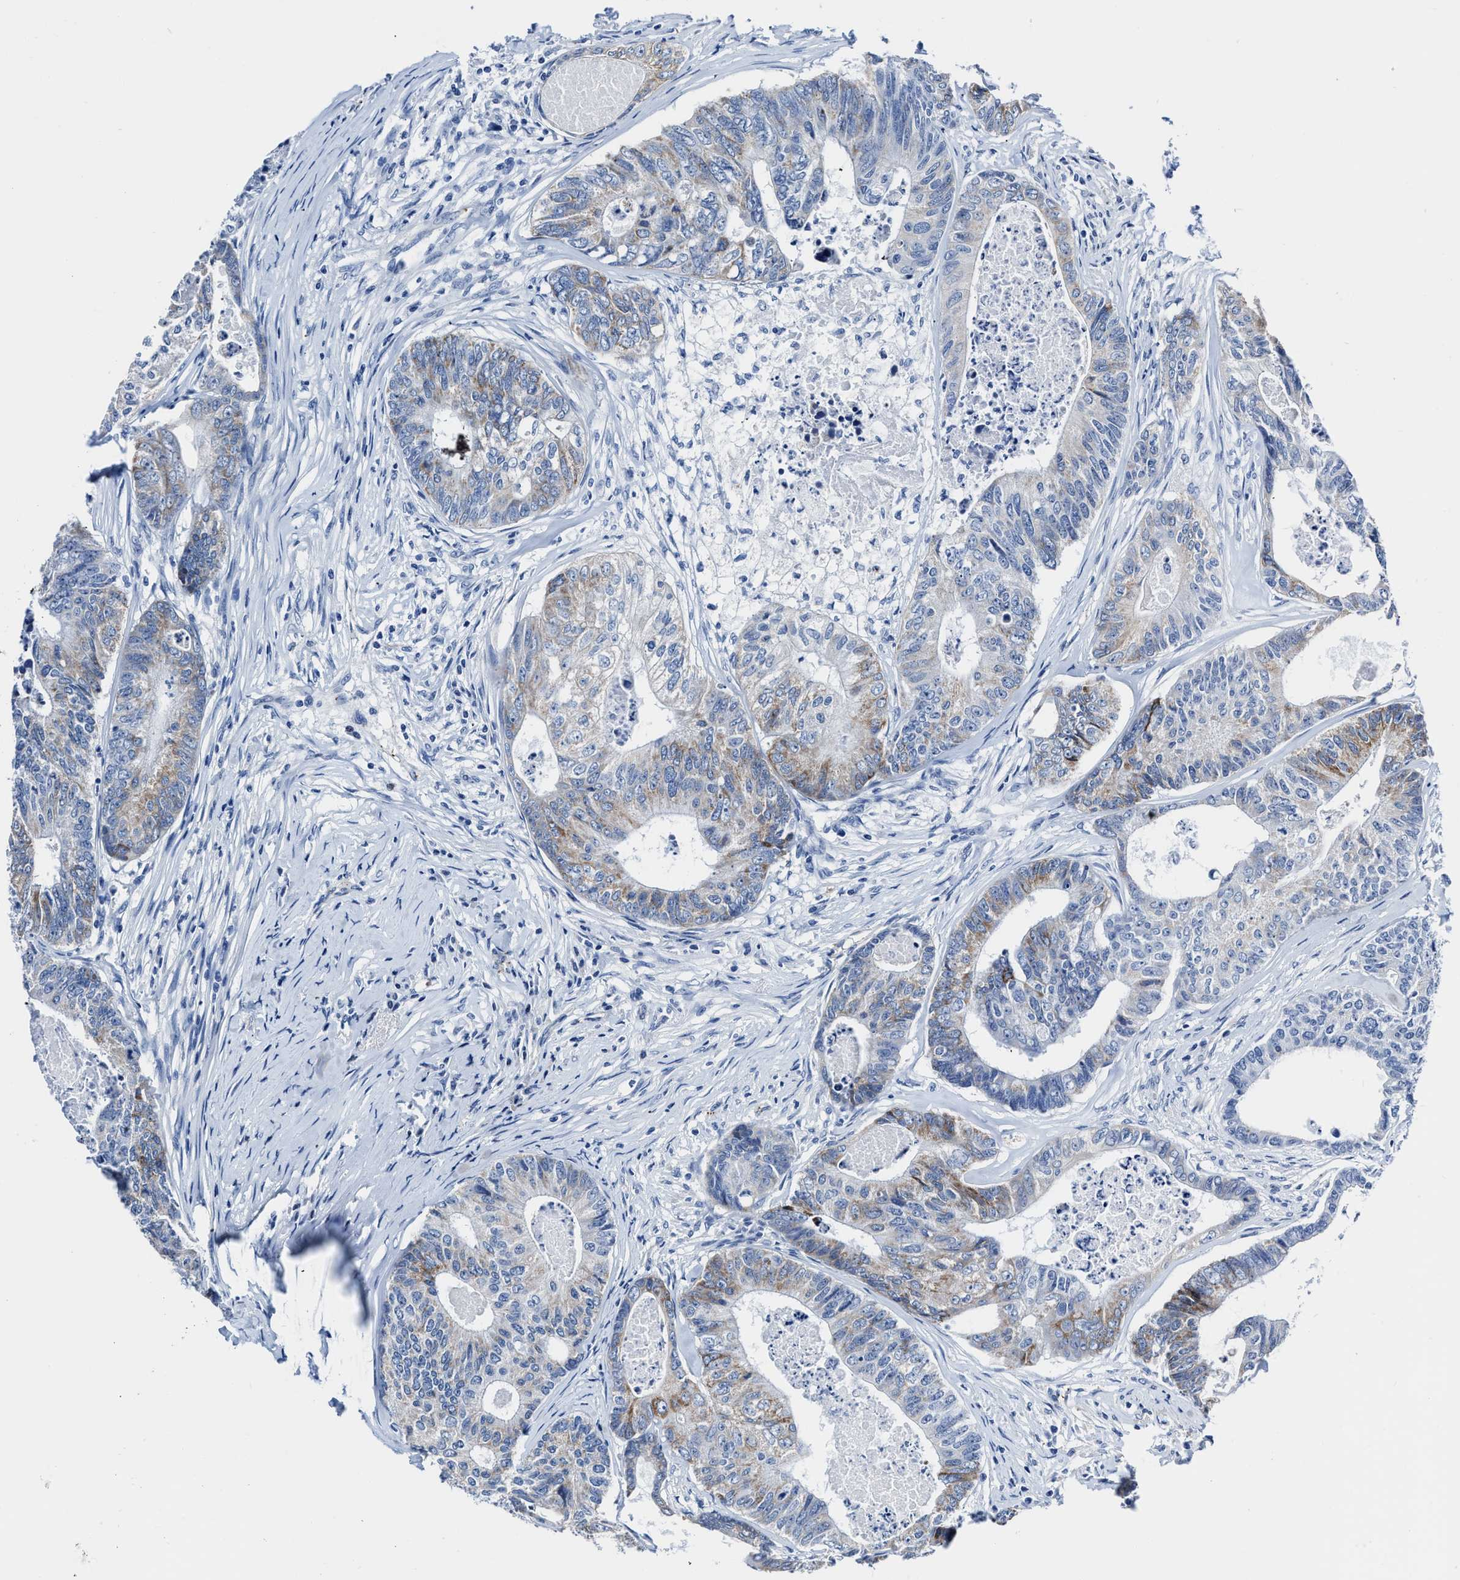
{"staining": {"intensity": "weak", "quantity": "25%-75%", "location": "cytoplasmic/membranous"}, "tissue": "colorectal cancer", "cell_type": "Tumor cells", "image_type": "cancer", "snomed": [{"axis": "morphology", "description": "Adenocarcinoma, NOS"}, {"axis": "topography", "description": "Colon"}], "caption": "DAB (3,3'-diaminobenzidine) immunohistochemical staining of colorectal adenocarcinoma shows weak cytoplasmic/membranous protein expression in about 25%-75% of tumor cells.", "gene": "KCNMB3", "patient": {"sex": "female", "age": 67}}